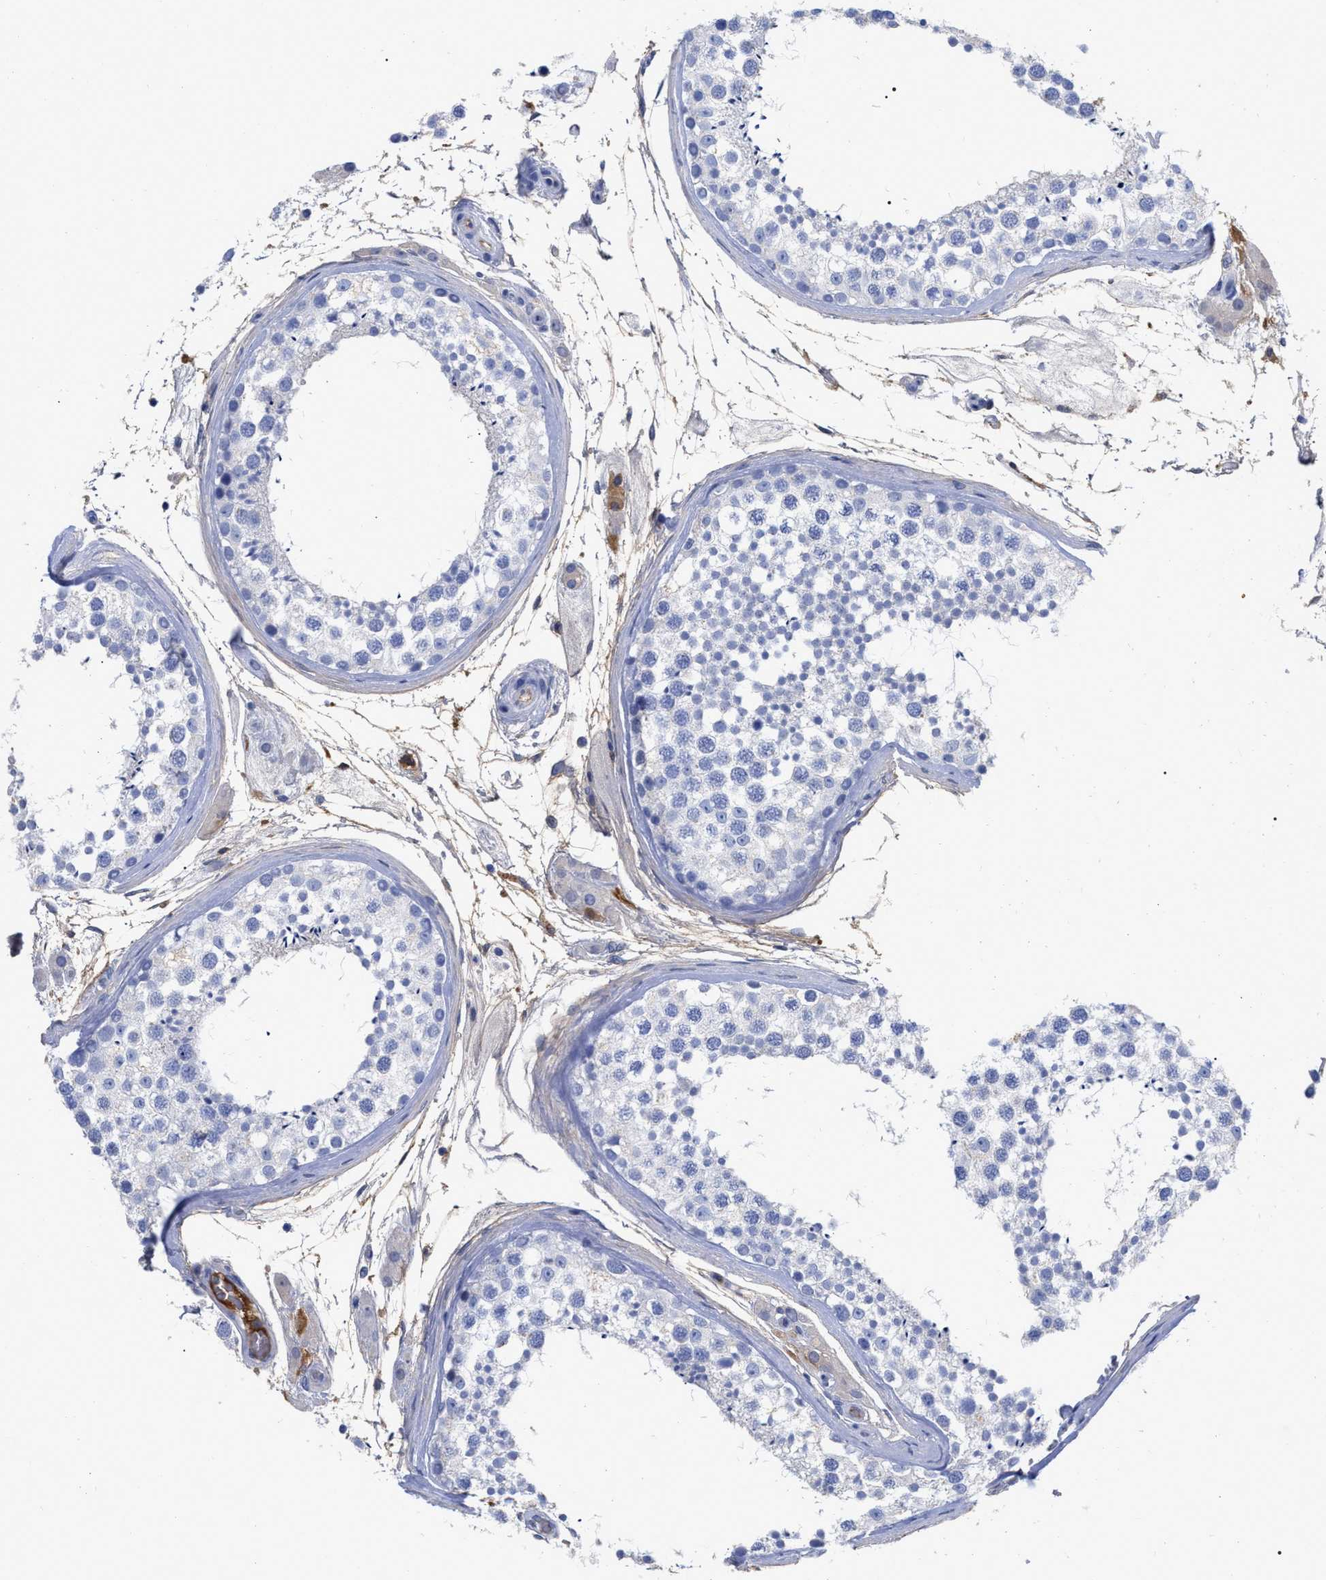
{"staining": {"intensity": "negative", "quantity": "none", "location": "none"}, "tissue": "testis", "cell_type": "Cells in seminiferous ducts", "image_type": "normal", "snomed": [{"axis": "morphology", "description": "Normal tissue, NOS"}, {"axis": "topography", "description": "Testis"}], "caption": "Immunohistochemistry (IHC) of unremarkable human testis shows no expression in cells in seminiferous ducts. (Brightfield microscopy of DAB immunohistochemistry (IHC) at high magnification).", "gene": "IGHV5", "patient": {"sex": "male", "age": 46}}